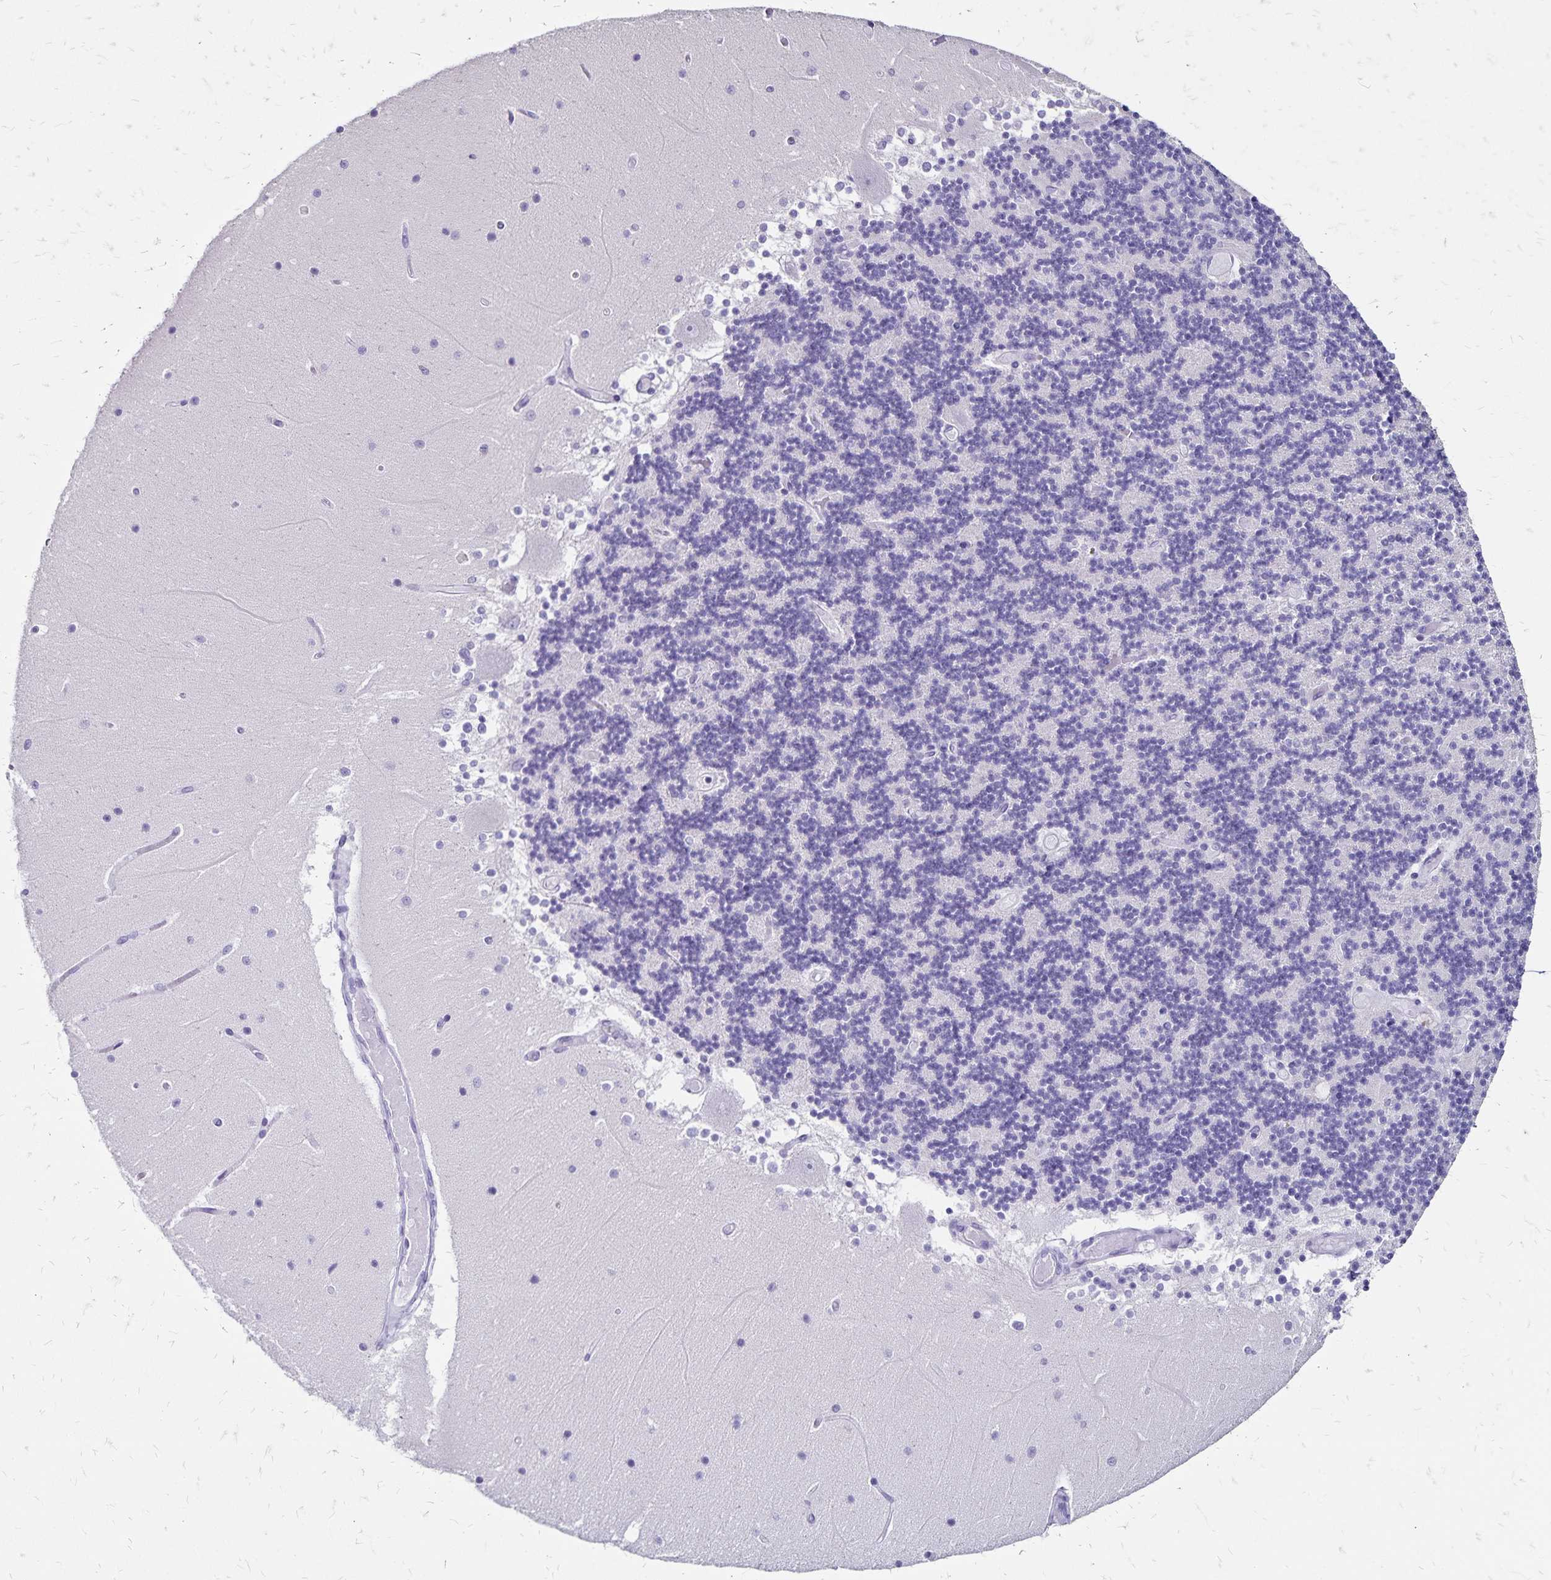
{"staining": {"intensity": "negative", "quantity": "none", "location": "none"}, "tissue": "cerebellum", "cell_type": "Cells in granular layer", "image_type": "normal", "snomed": [{"axis": "morphology", "description": "Normal tissue, NOS"}, {"axis": "topography", "description": "Cerebellum"}], "caption": "This is an immunohistochemistry image of unremarkable cerebellum. There is no expression in cells in granular layer.", "gene": "IKZF1", "patient": {"sex": "female", "age": 28}}